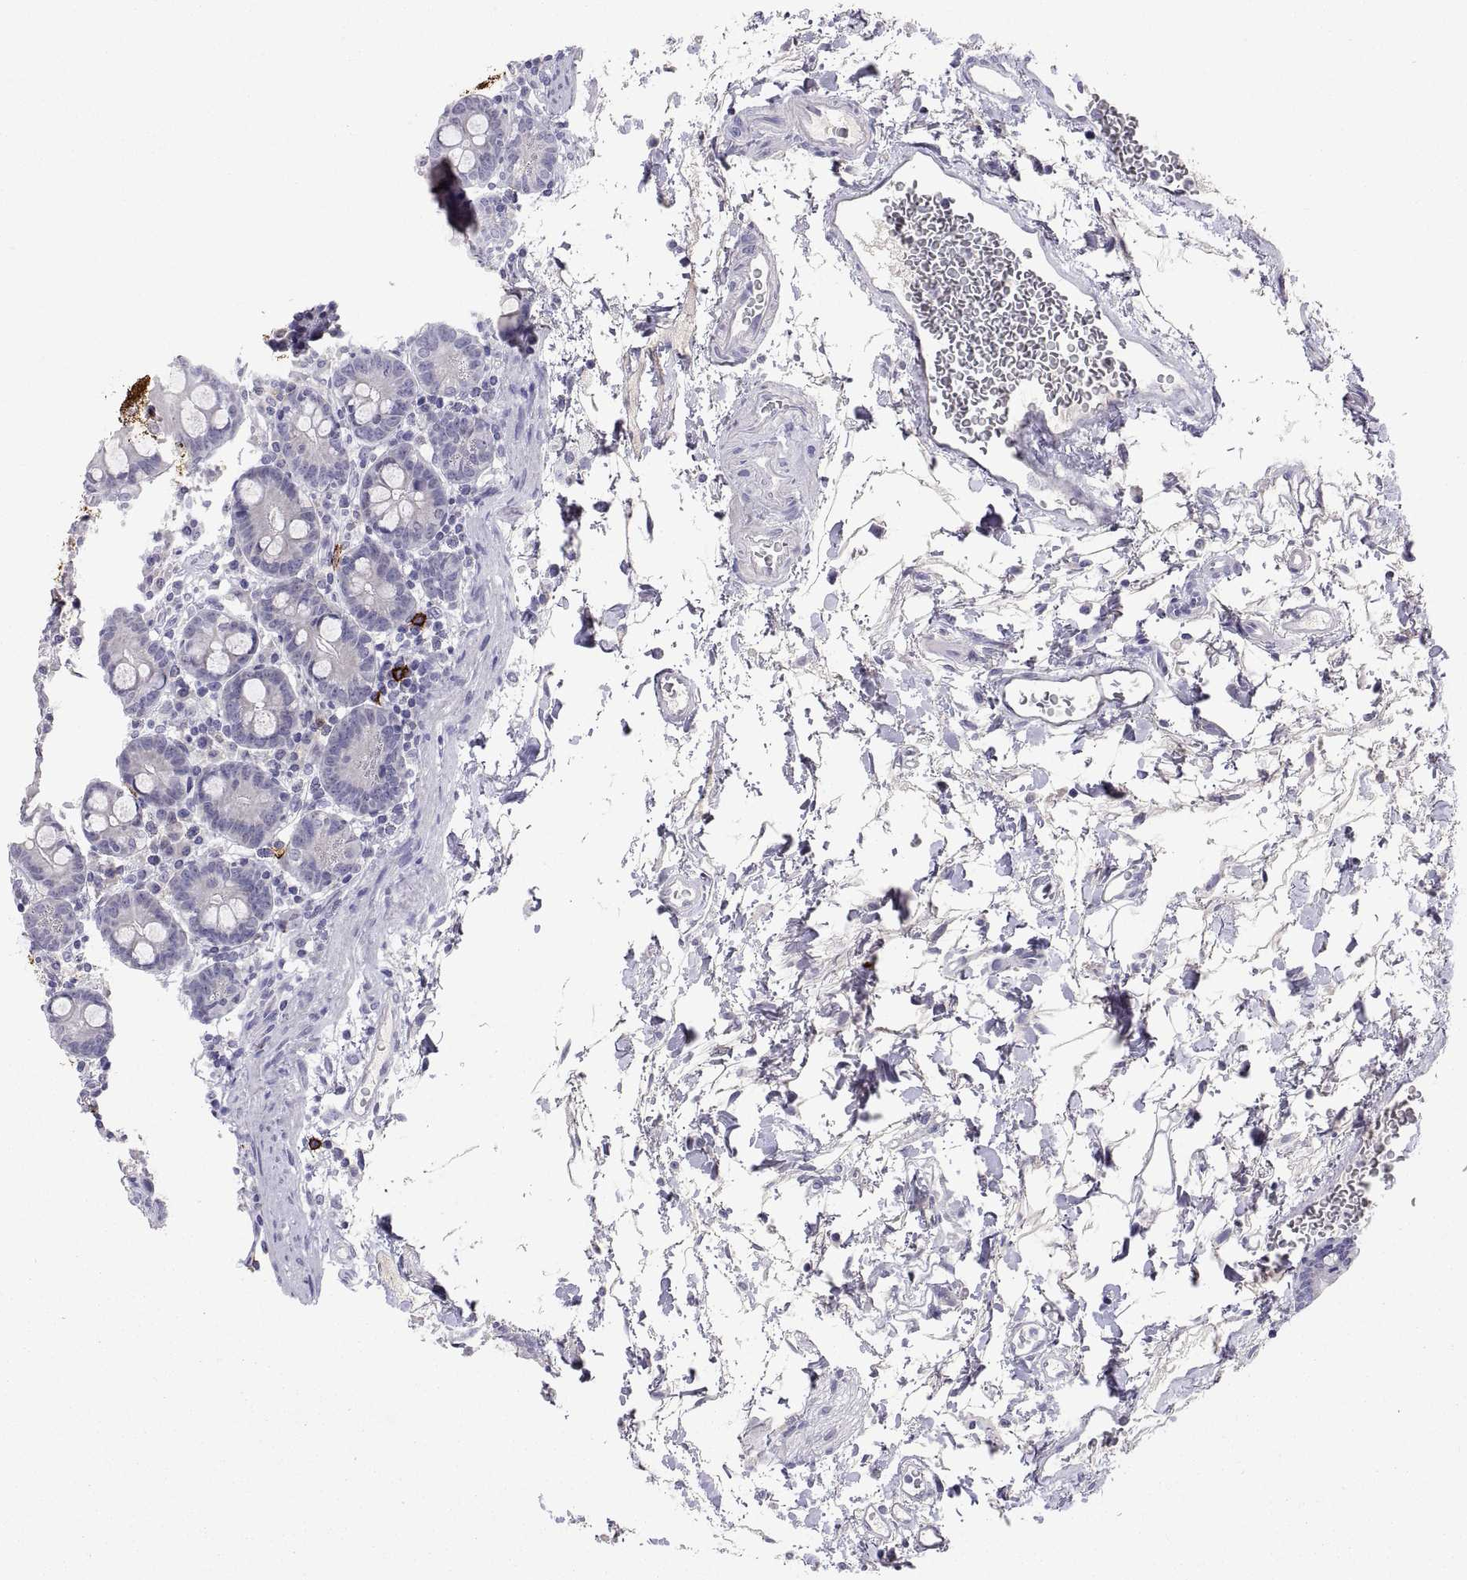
{"staining": {"intensity": "negative", "quantity": "none", "location": "none"}, "tissue": "small intestine", "cell_type": "Glandular cells", "image_type": "normal", "snomed": [{"axis": "morphology", "description": "Normal tissue, NOS"}, {"axis": "topography", "description": "Small intestine"}], "caption": "This is an immunohistochemistry histopathology image of unremarkable small intestine. There is no positivity in glandular cells.", "gene": "MS4A1", "patient": {"sex": "female", "age": 44}}